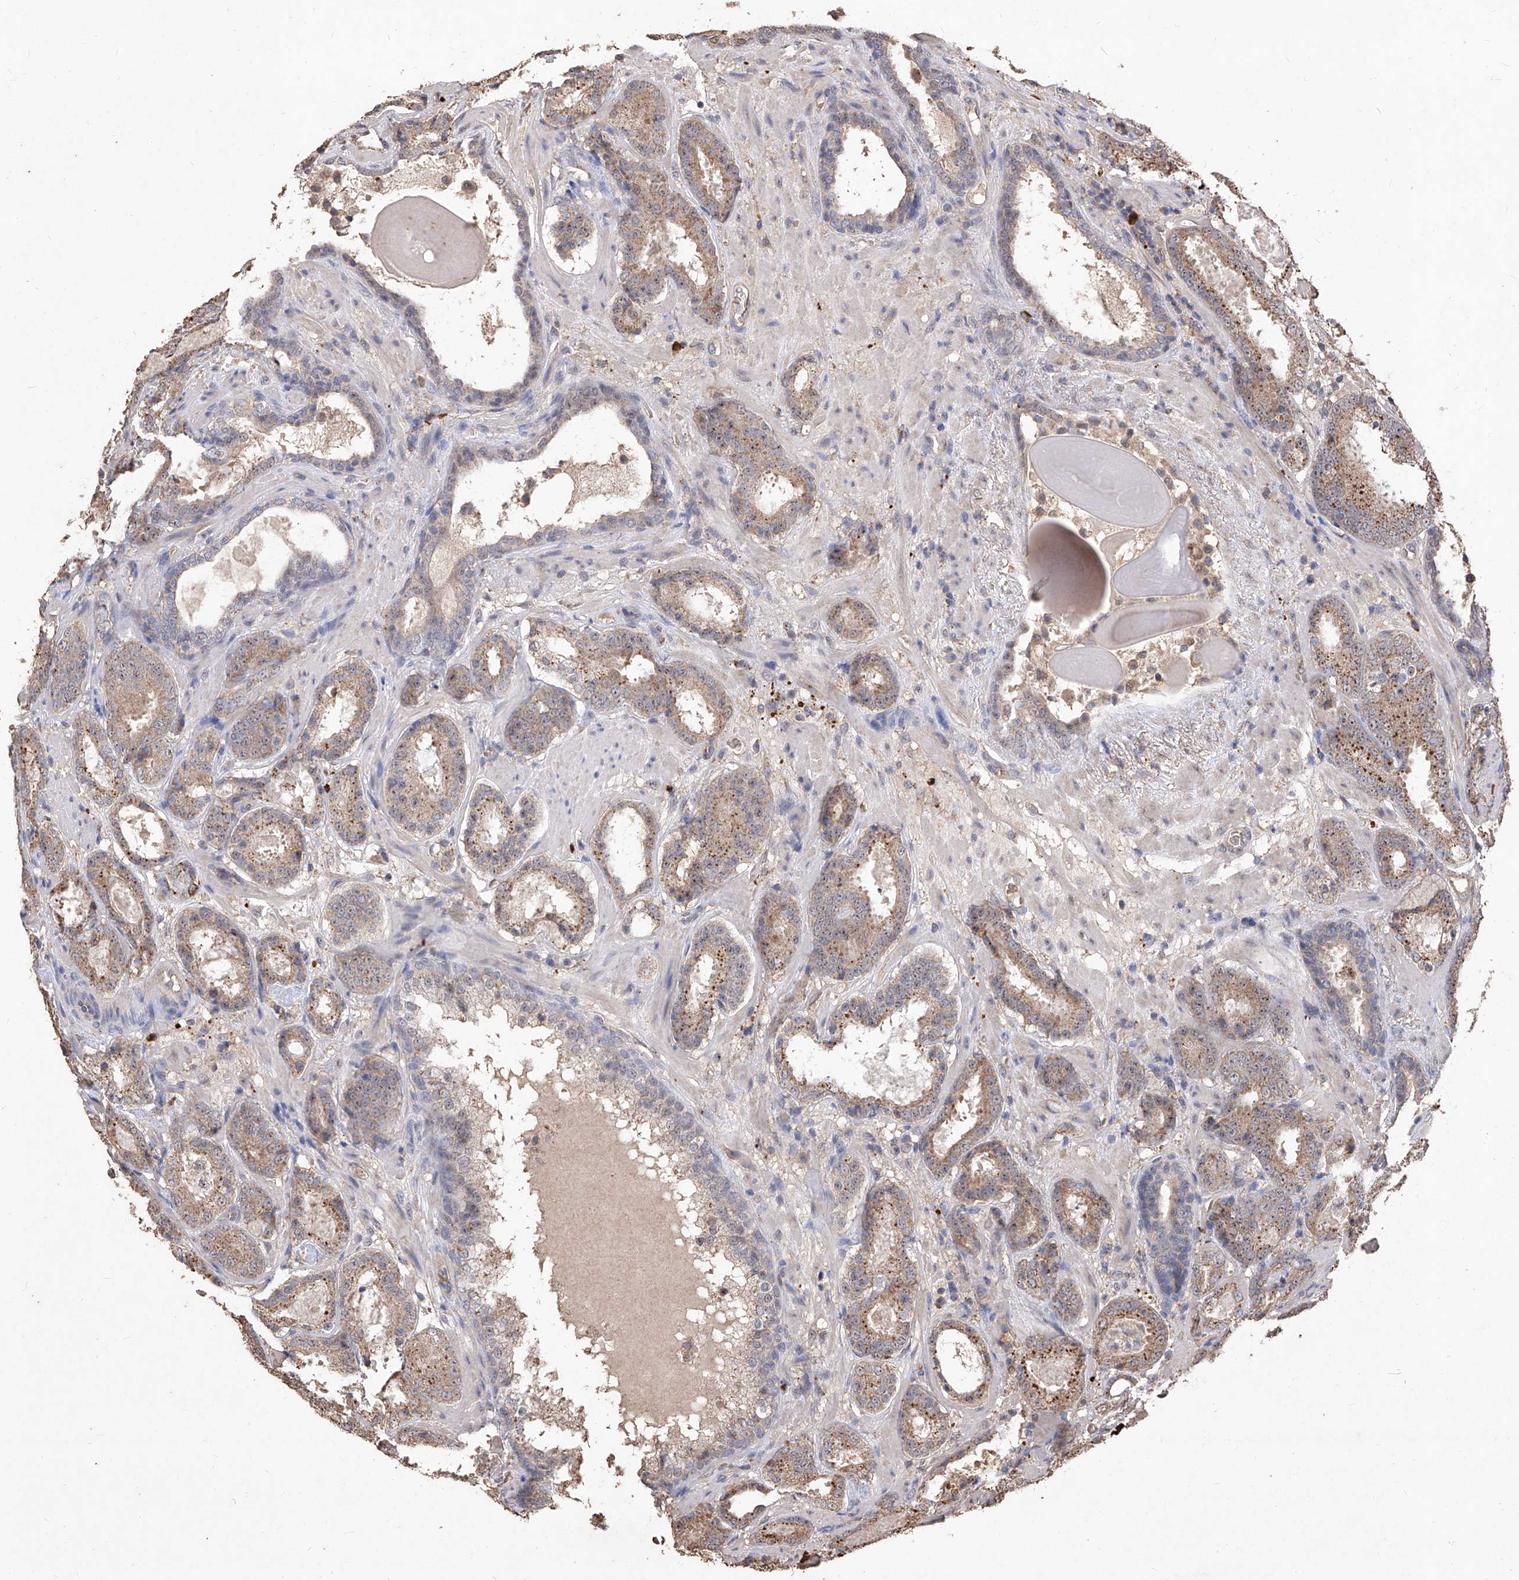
{"staining": {"intensity": "moderate", "quantity": ">75%", "location": "cytoplasmic/membranous"}, "tissue": "prostate cancer", "cell_type": "Tumor cells", "image_type": "cancer", "snomed": [{"axis": "morphology", "description": "Adenocarcinoma, Low grade"}, {"axis": "topography", "description": "Prostate"}], "caption": "Prostate low-grade adenocarcinoma tissue shows moderate cytoplasmic/membranous staining in about >75% of tumor cells, visualized by immunohistochemistry. The staining is performed using DAB brown chromogen to label protein expression. The nuclei are counter-stained blue using hematoxylin.", "gene": "EML1", "patient": {"sex": "male", "age": 69}}